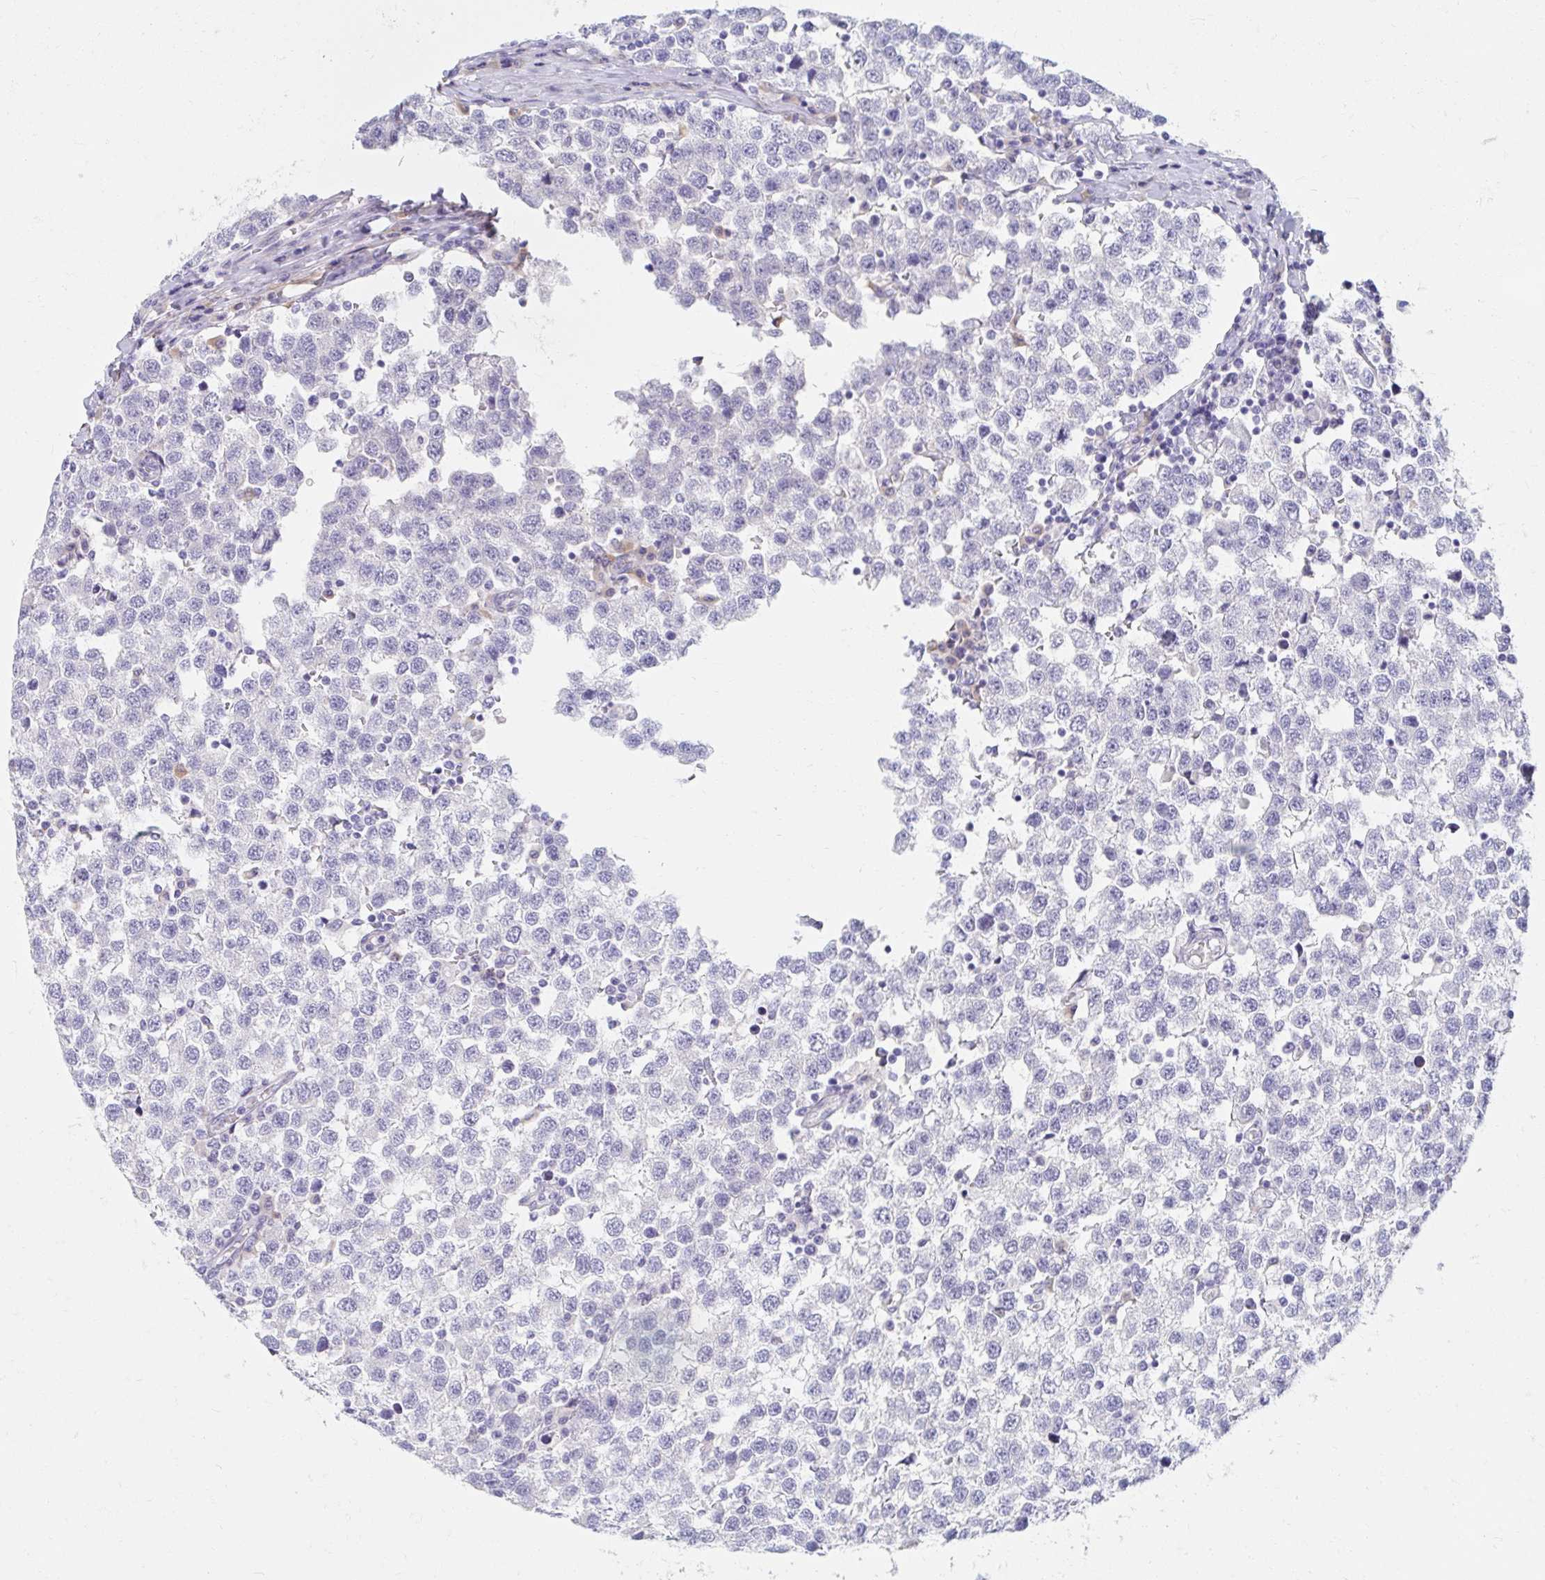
{"staining": {"intensity": "negative", "quantity": "none", "location": "none"}, "tissue": "testis cancer", "cell_type": "Tumor cells", "image_type": "cancer", "snomed": [{"axis": "morphology", "description": "Seminoma, NOS"}, {"axis": "topography", "description": "Testis"}], "caption": "This is a histopathology image of immunohistochemistry (IHC) staining of testis cancer (seminoma), which shows no staining in tumor cells. Brightfield microscopy of immunohistochemistry (IHC) stained with DAB (3,3'-diaminobenzidine) (brown) and hematoxylin (blue), captured at high magnification.", "gene": "MYLK2", "patient": {"sex": "male", "age": 34}}